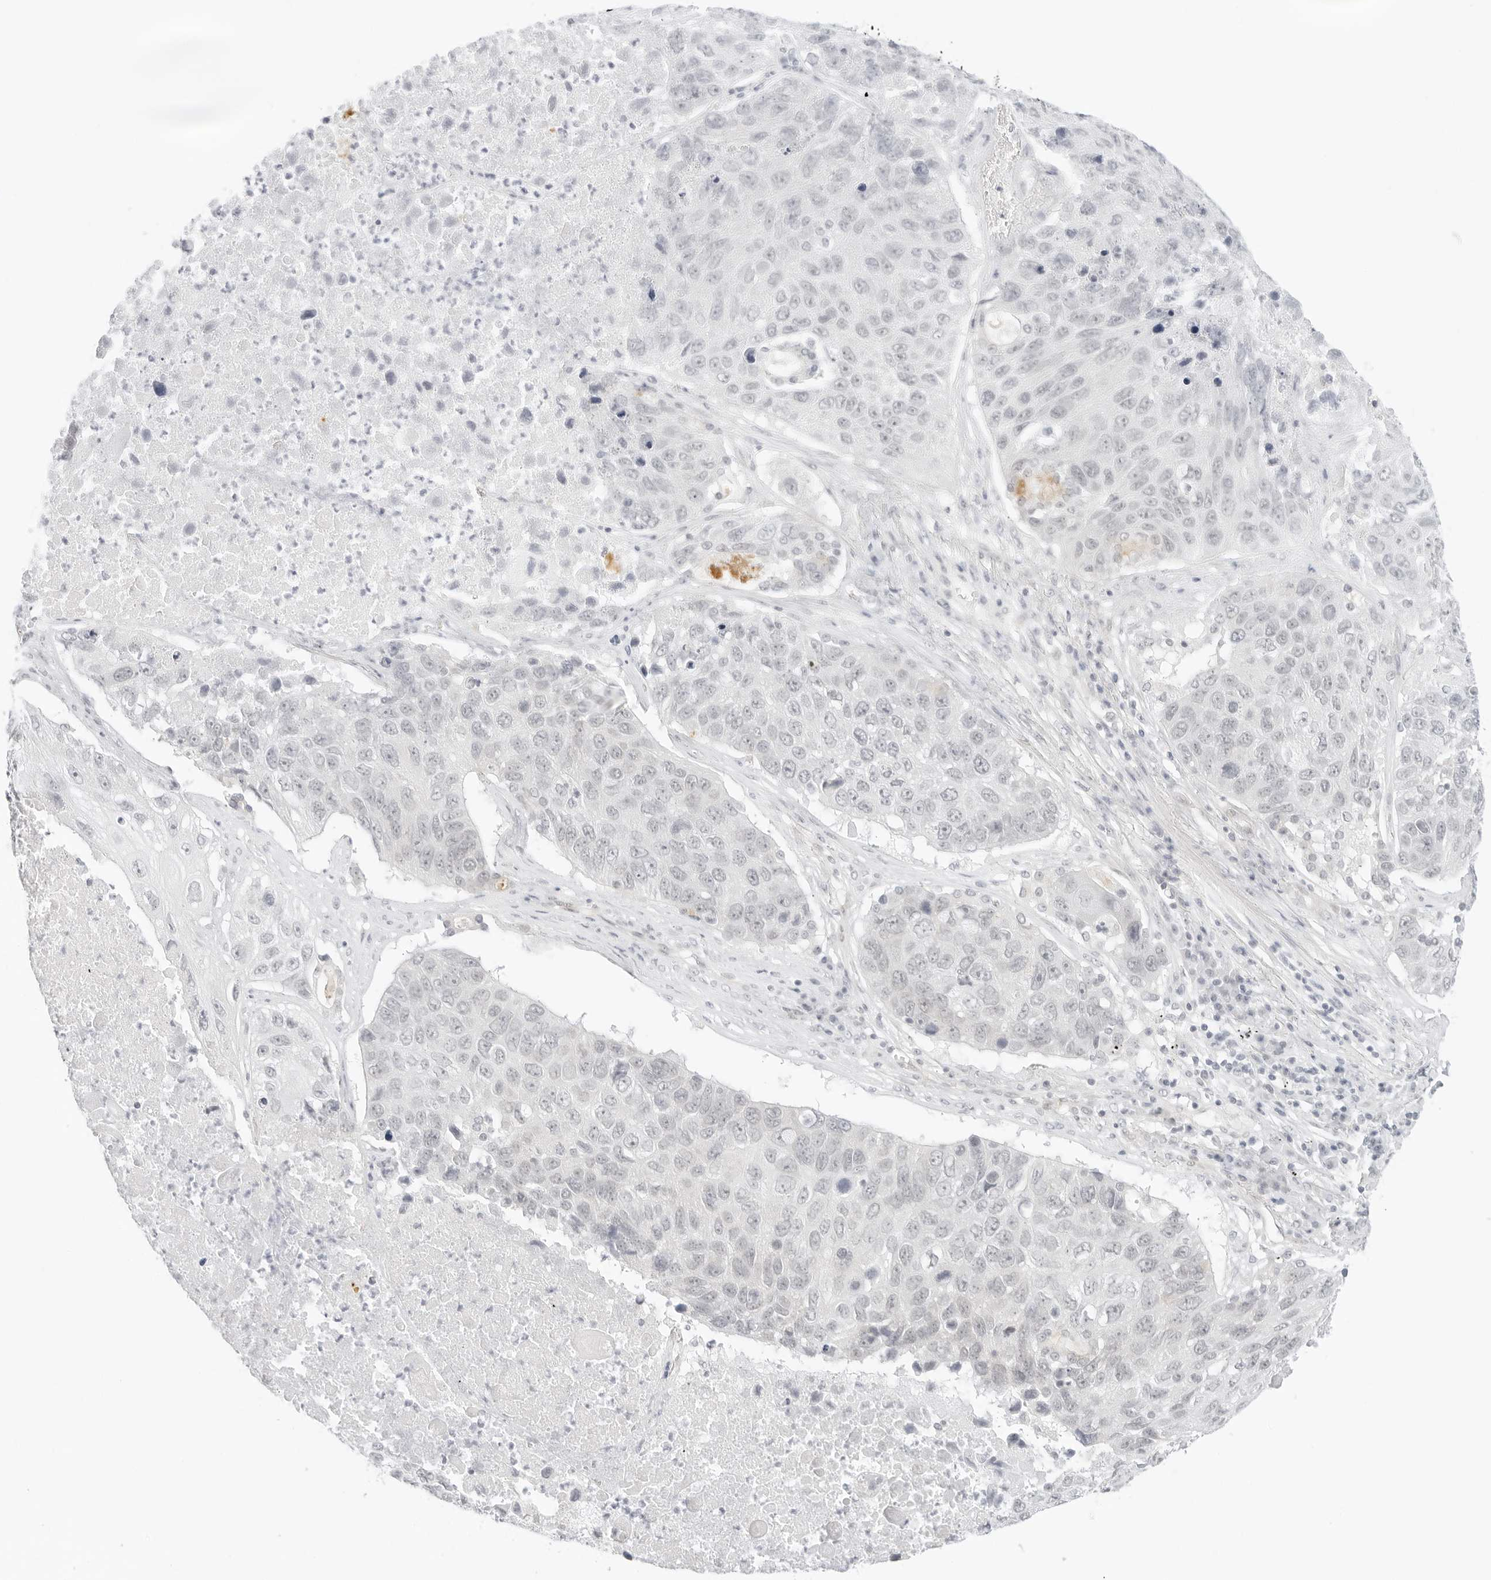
{"staining": {"intensity": "weak", "quantity": "<25%", "location": "nuclear"}, "tissue": "lung cancer", "cell_type": "Tumor cells", "image_type": "cancer", "snomed": [{"axis": "morphology", "description": "Squamous cell carcinoma, NOS"}, {"axis": "topography", "description": "Lung"}], "caption": "IHC of human lung cancer shows no positivity in tumor cells.", "gene": "MED18", "patient": {"sex": "male", "age": 61}}